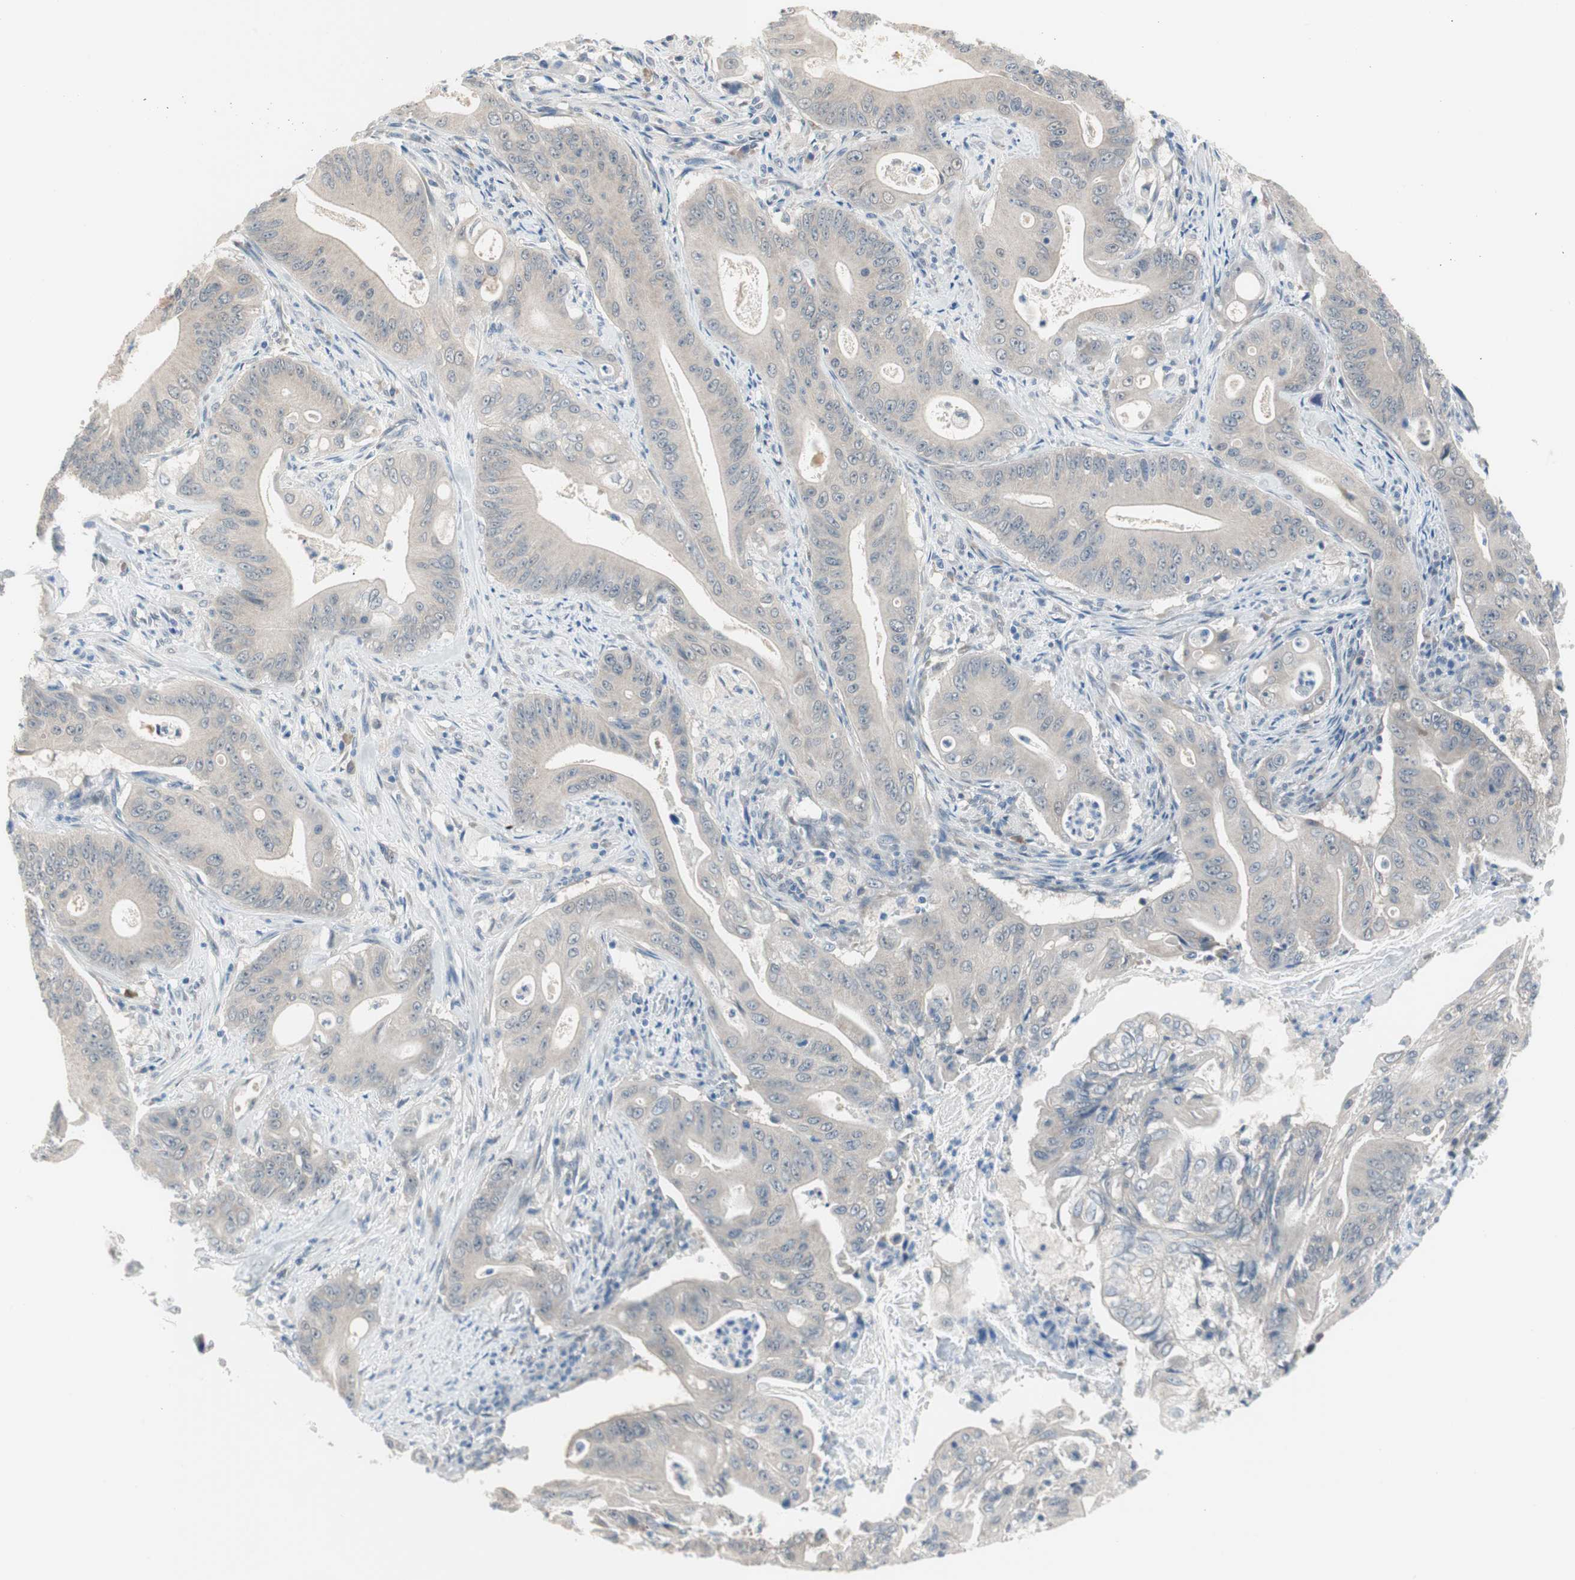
{"staining": {"intensity": "weak", "quantity": "25%-75%", "location": "cytoplasmic/membranous"}, "tissue": "pancreatic cancer", "cell_type": "Tumor cells", "image_type": "cancer", "snomed": [{"axis": "morphology", "description": "Normal tissue, NOS"}, {"axis": "topography", "description": "Lymph node"}], "caption": "Immunohistochemistry (IHC) (DAB) staining of human pancreatic cancer reveals weak cytoplasmic/membranous protein positivity in approximately 25%-75% of tumor cells. The staining was performed using DAB to visualize the protein expression in brown, while the nuclei were stained in blue with hematoxylin (Magnification: 20x).", "gene": "GRHL1", "patient": {"sex": "male", "age": 62}}